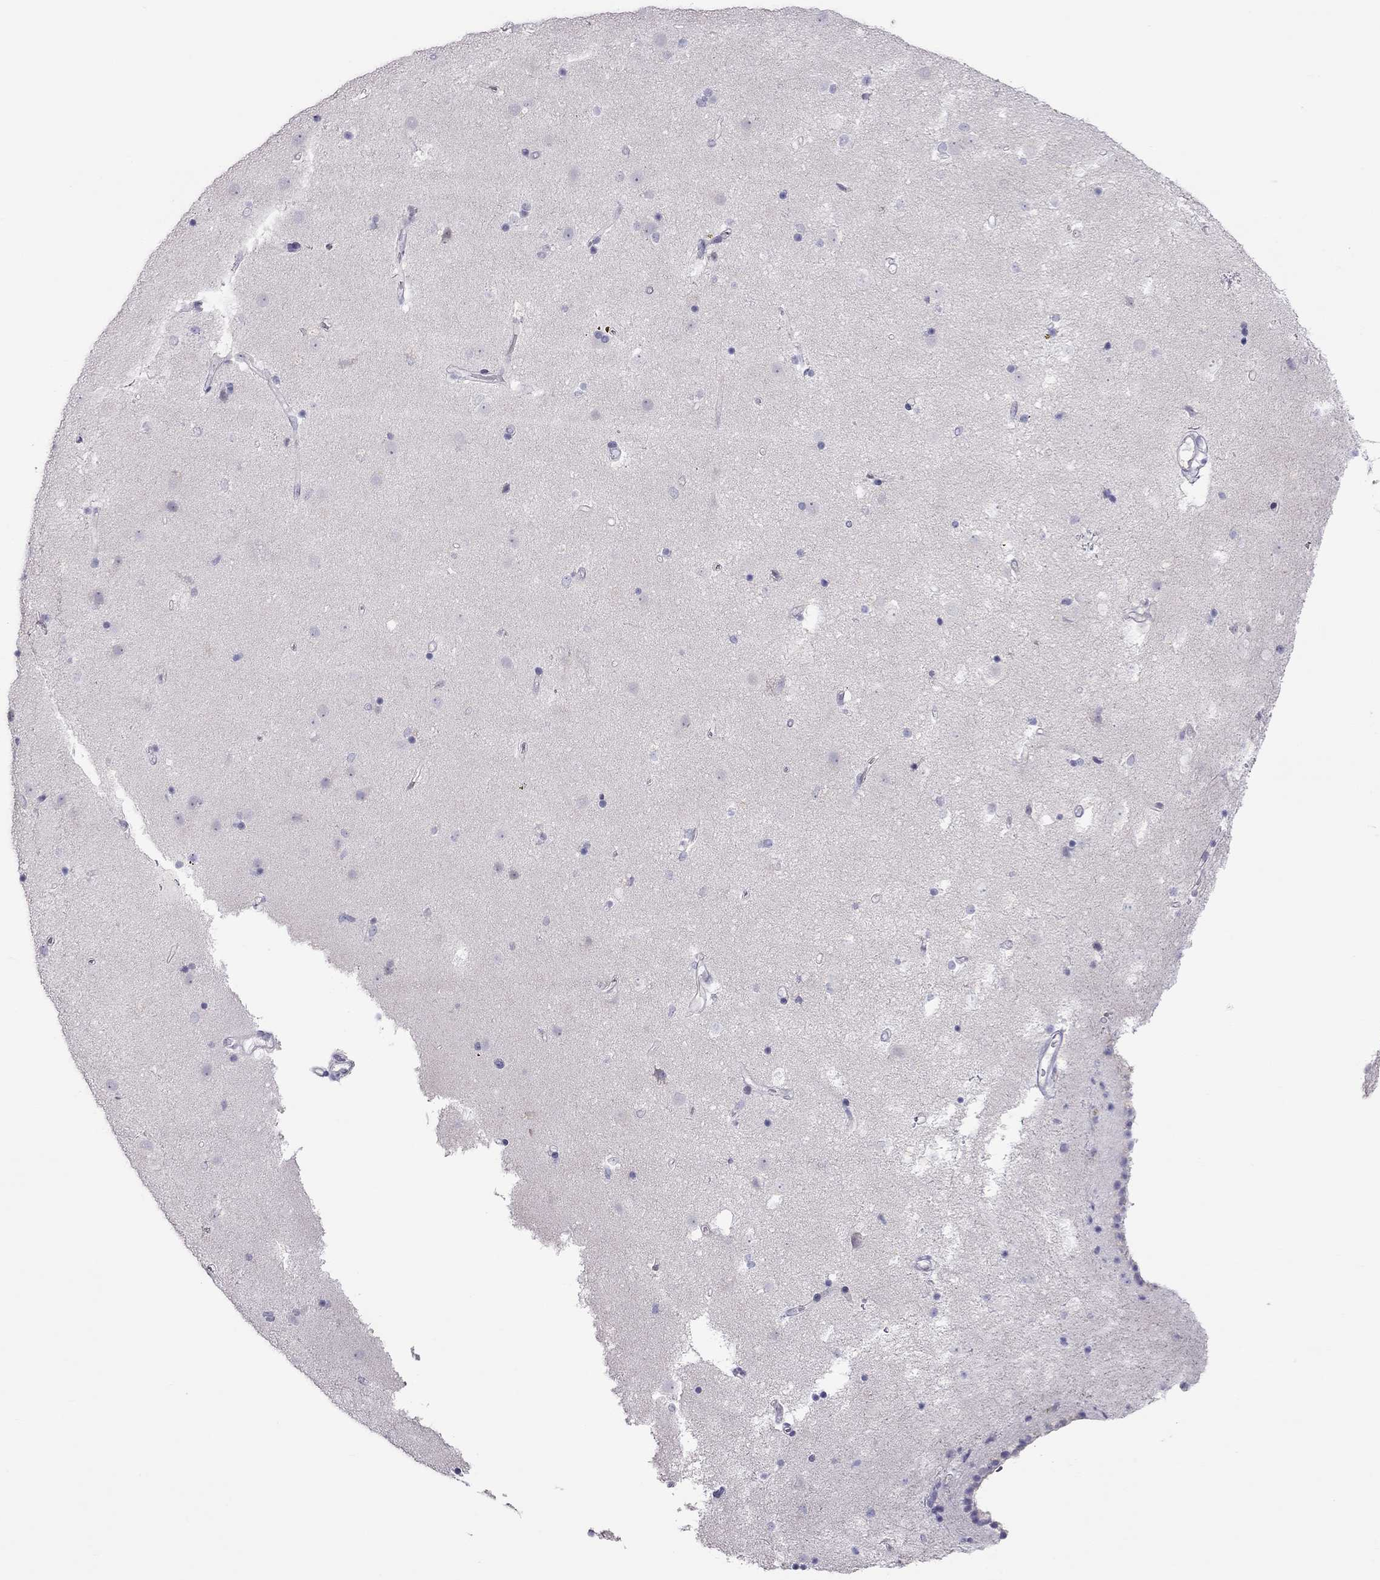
{"staining": {"intensity": "negative", "quantity": "none", "location": "none"}, "tissue": "caudate", "cell_type": "Glial cells", "image_type": "normal", "snomed": [{"axis": "morphology", "description": "Normal tissue, NOS"}, {"axis": "topography", "description": "Lateral ventricle wall"}], "caption": "High magnification brightfield microscopy of normal caudate stained with DAB (3,3'-diaminobenzidine) (brown) and counterstained with hematoxylin (blue): glial cells show no significant positivity. The staining is performed using DAB brown chromogen with nuclei counter-stained in using hematoxylin.", "gene": "TEX14", "patient": {"sex": "female", "age": 71}}